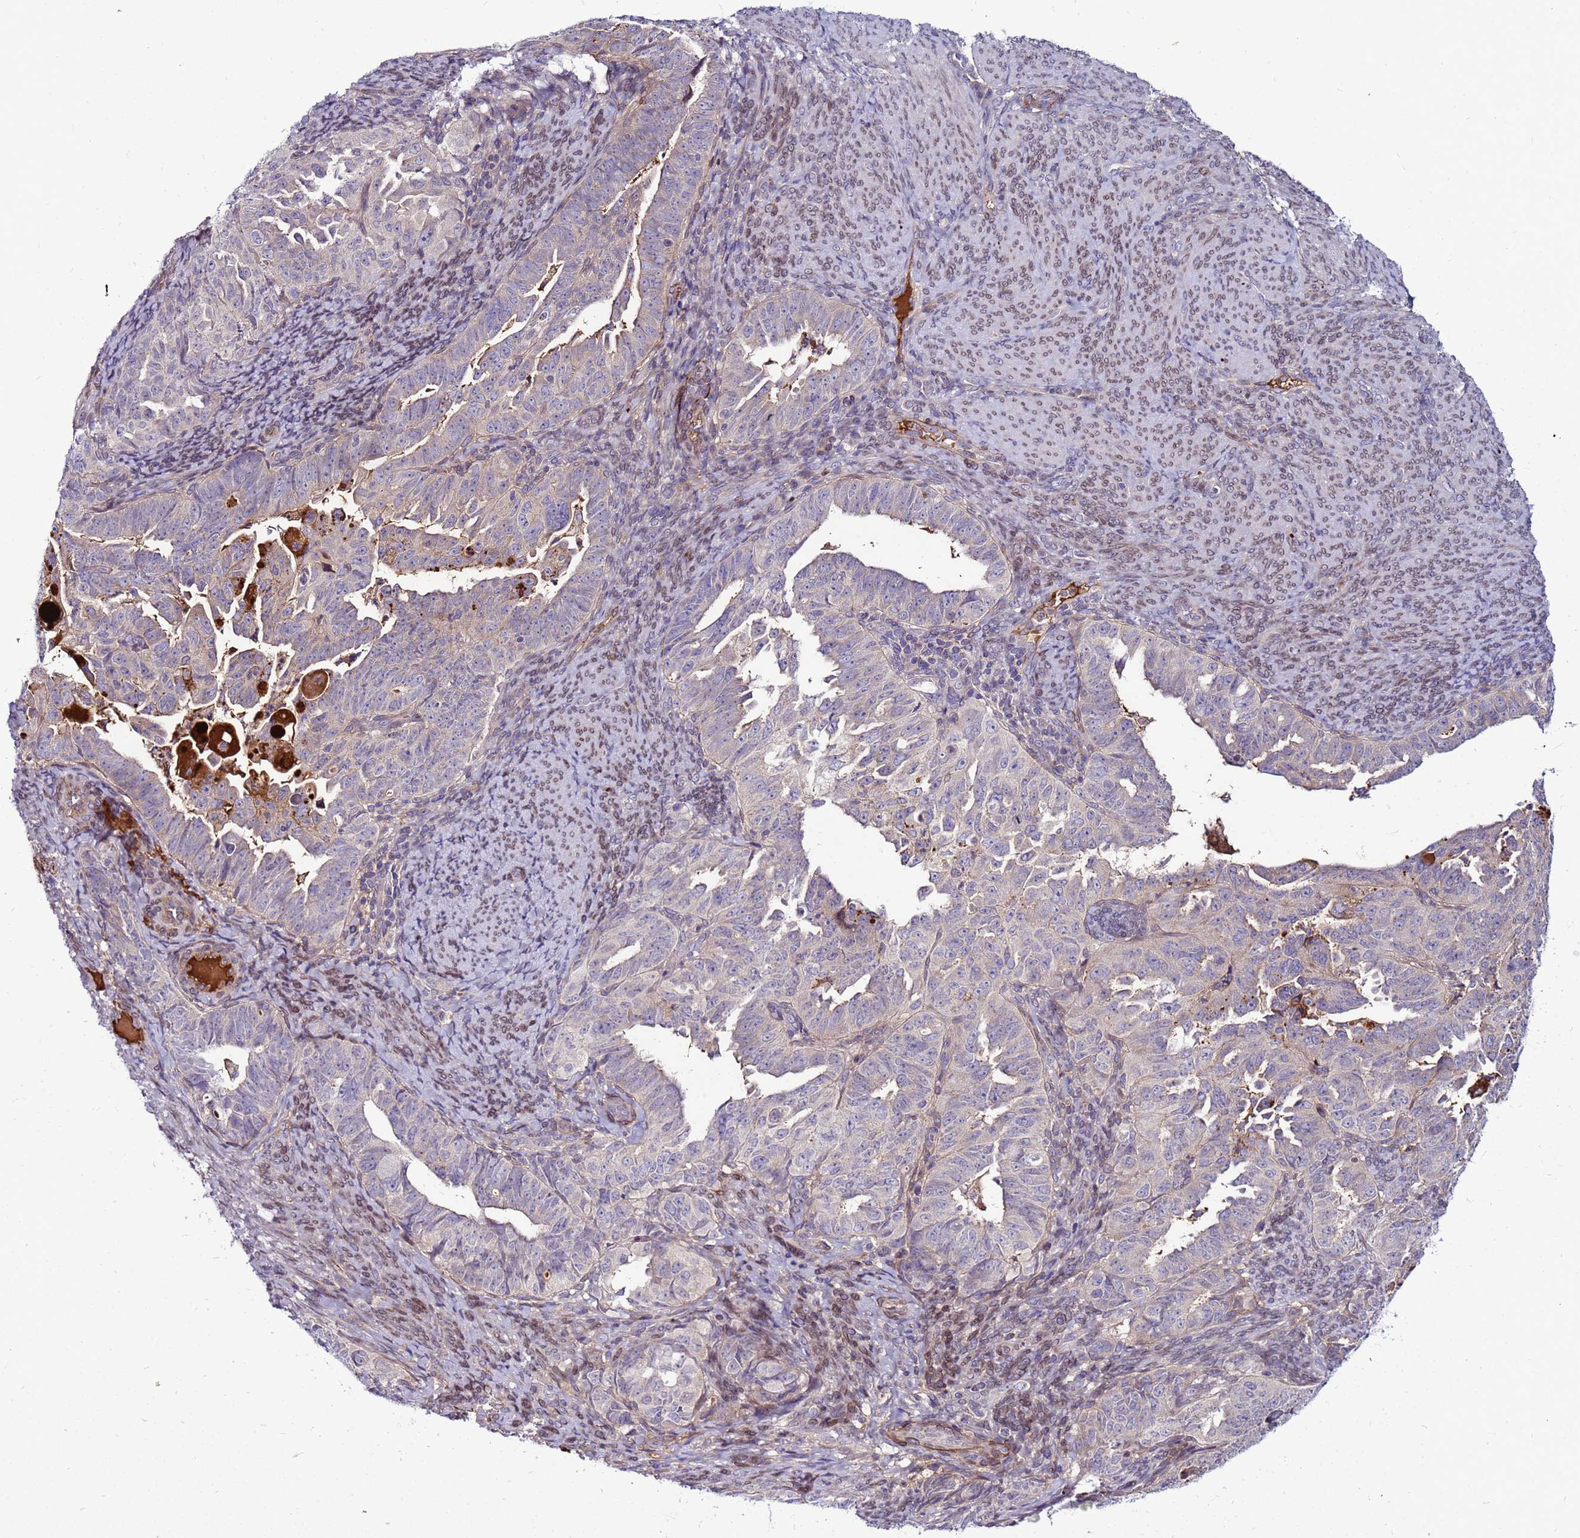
{"staining": {"intensity": "negative", "quantity": "none", "location": "none"}, "tissue": "endometrial cancer", "cell_type": "Tumor cells", "image_type": "cancer", "snomed": [{"axis": "morphology", "description": "Adenocarcinoma, NOS"}, {"axis": "topography", "description": "Endometrium"}], "caption": "High magnification brightfield microscopy of endometrial adenocarcinoma stained with DAB (brown) and counterstained with hematoxylin (blue): tumor cells show no significant staining. (DAB (3,3'-diaminobenzidine) immunohistochemistry, high magnification).", "gene": "CCDC71", "patient": {"sex": "female", "age": 65}}